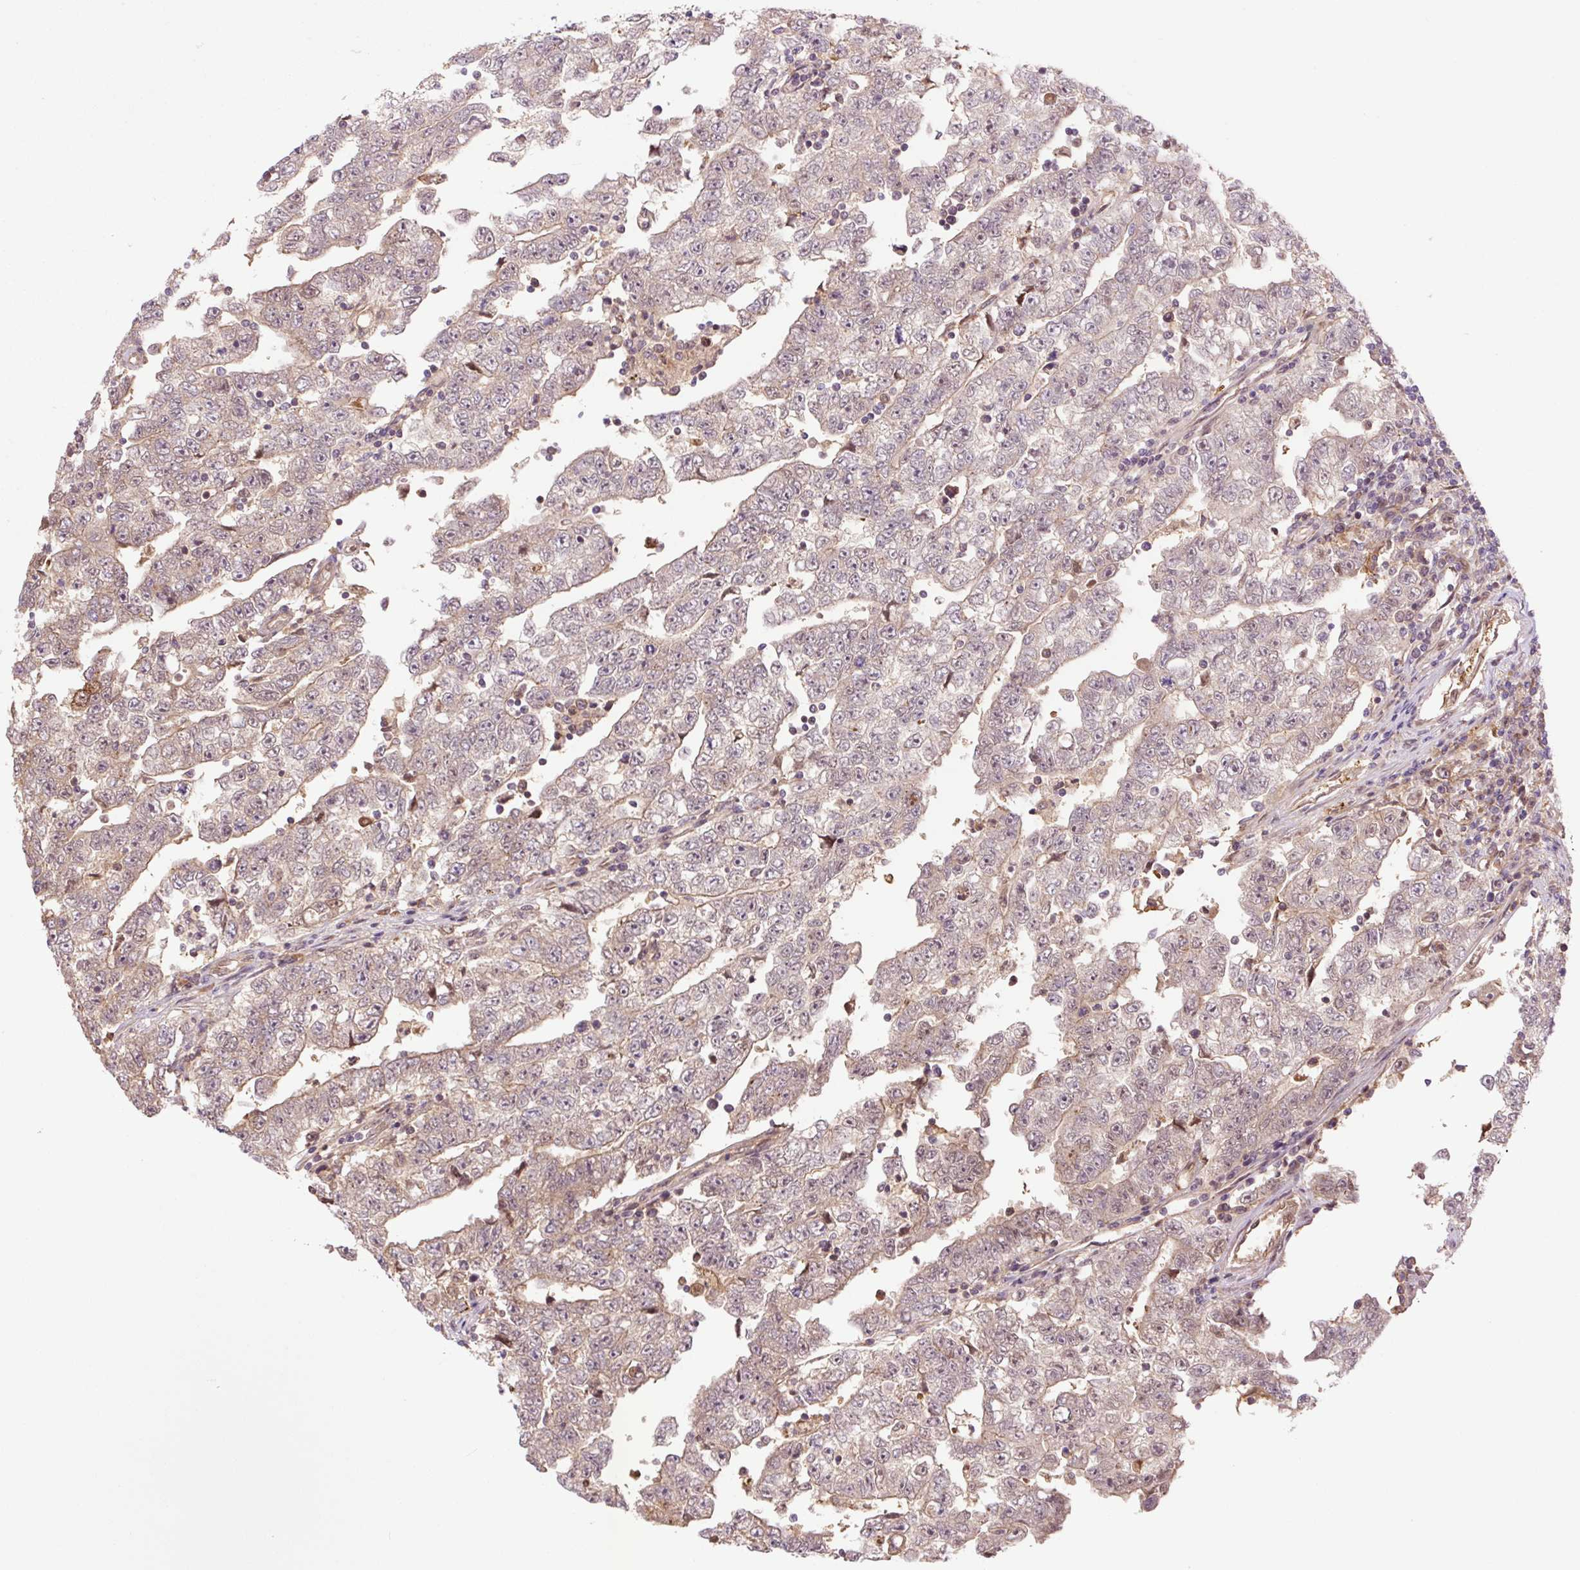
{"staining": {"intensity": "weak", "quantity": "25%-75%", "location": "cytoplasmic/membranous"}, "tissue": "testis cancer", "cell_type": "Tumor cells", "image_type": "cancer", "snomed": [{"axis": "morphology", "description": "Carcinoma, Embryonal, NOS"}, {"axis": "topography", "description": "Testis"}], "caption": "A brown stain labels weak cytoplasmic/membranous positivity of a protein in human testis cancer (embryonal carcinoma) tumor cells.", "gene": "TPT1", "patient": {"sex": "male", "age": 25}}